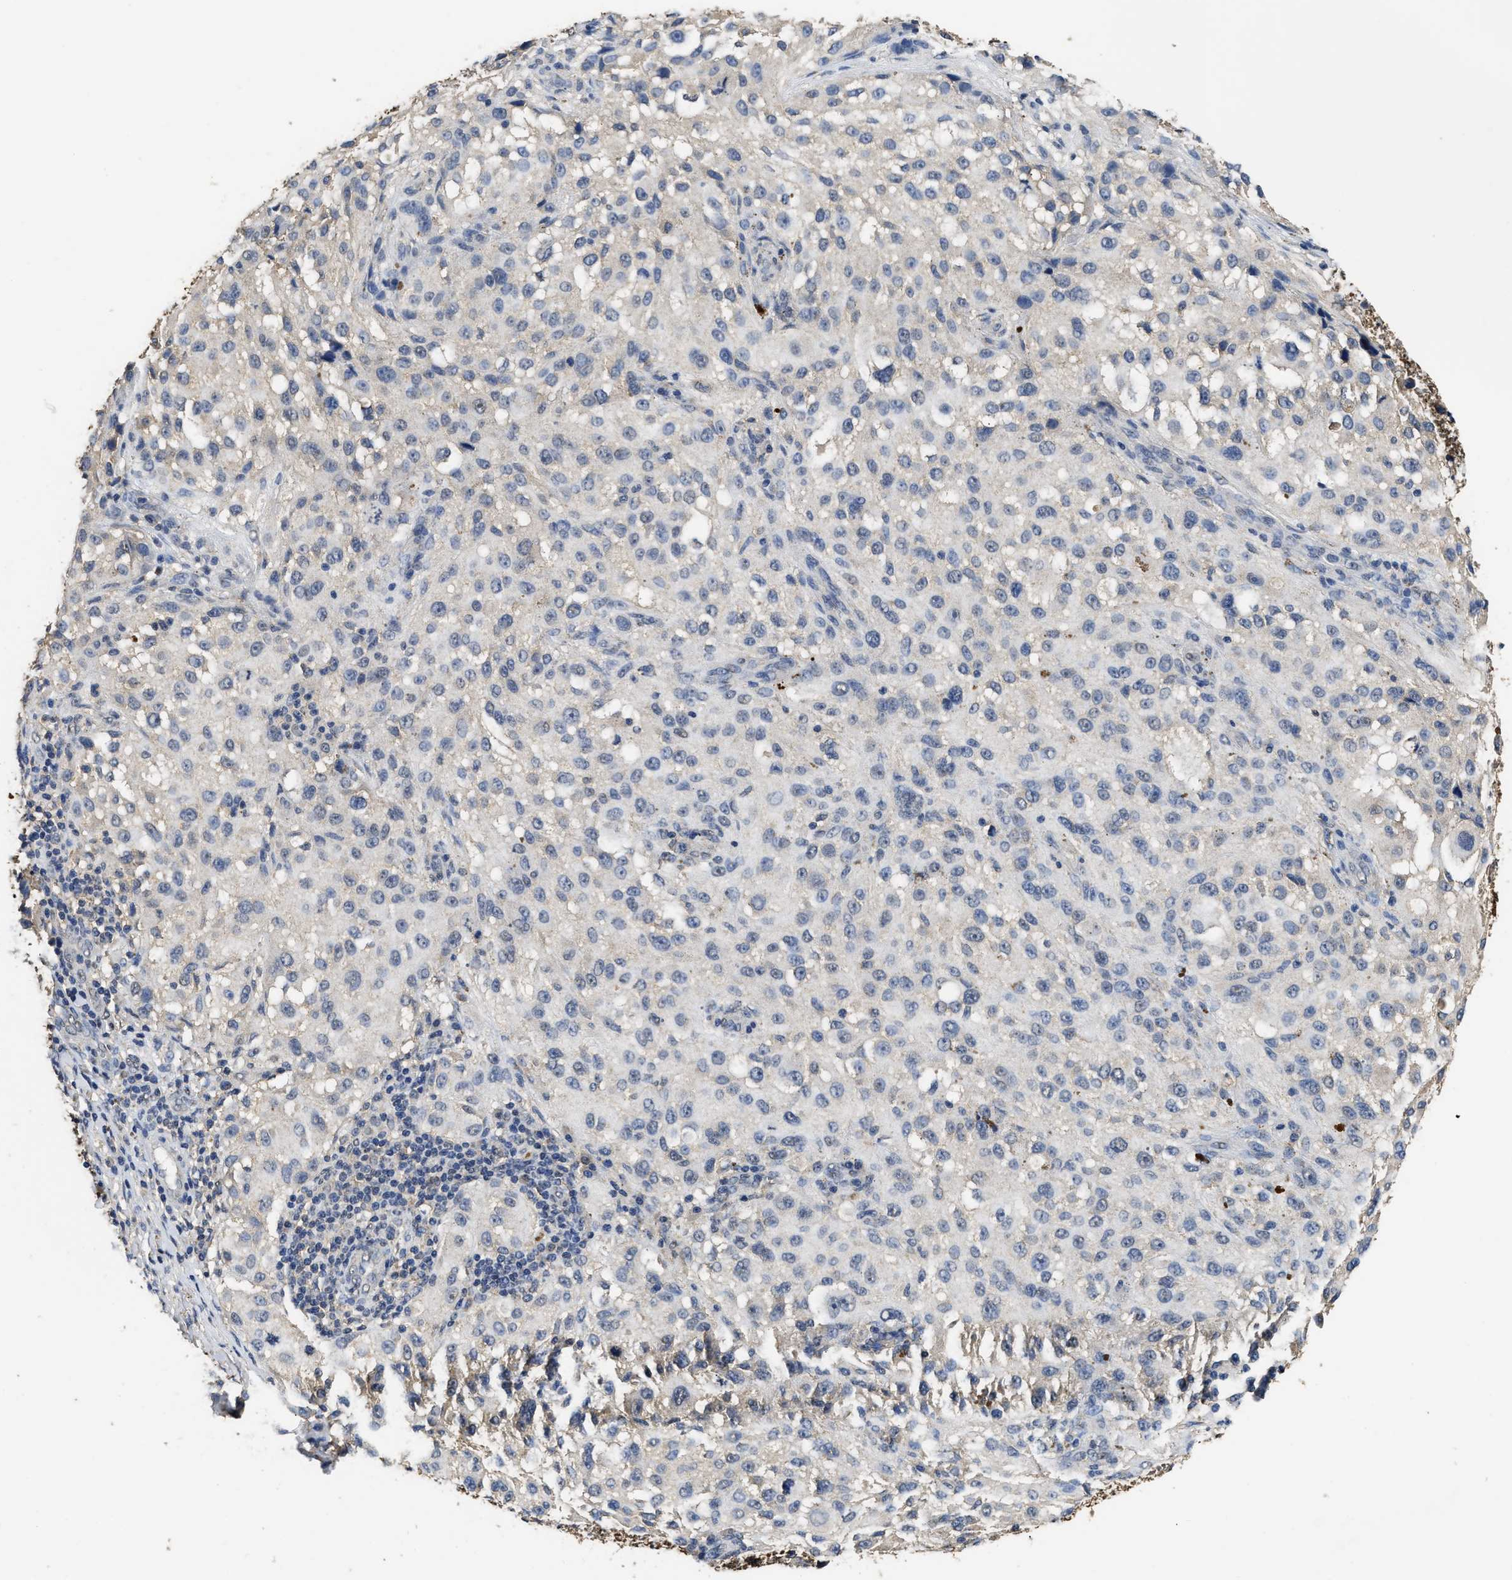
{"staining": {"intensity": "negative", "quantity": "none", "location": "none"}, "tissue": "melanoma", "cell_type": "Tumor cells", "image_type": "cancer", "snomed": [{"axis": "morphology", "description": "Necrosis, NOS"}, {"axis": "morphology", "description": "Malignant melanoma, NOS"}, {"axis": "topography", "description": "Skin"}], "caption": "DAB immunohistochemical staining of human malignant melanoma exhibits no significant expression in tumor cells. Brightfield microscopy of IHC stained with DAB (brown) and hematoxylin (blue), captured at high magnification.", "gene": "CTNNA1", "patient": {"sex": "female", "age": 87}}